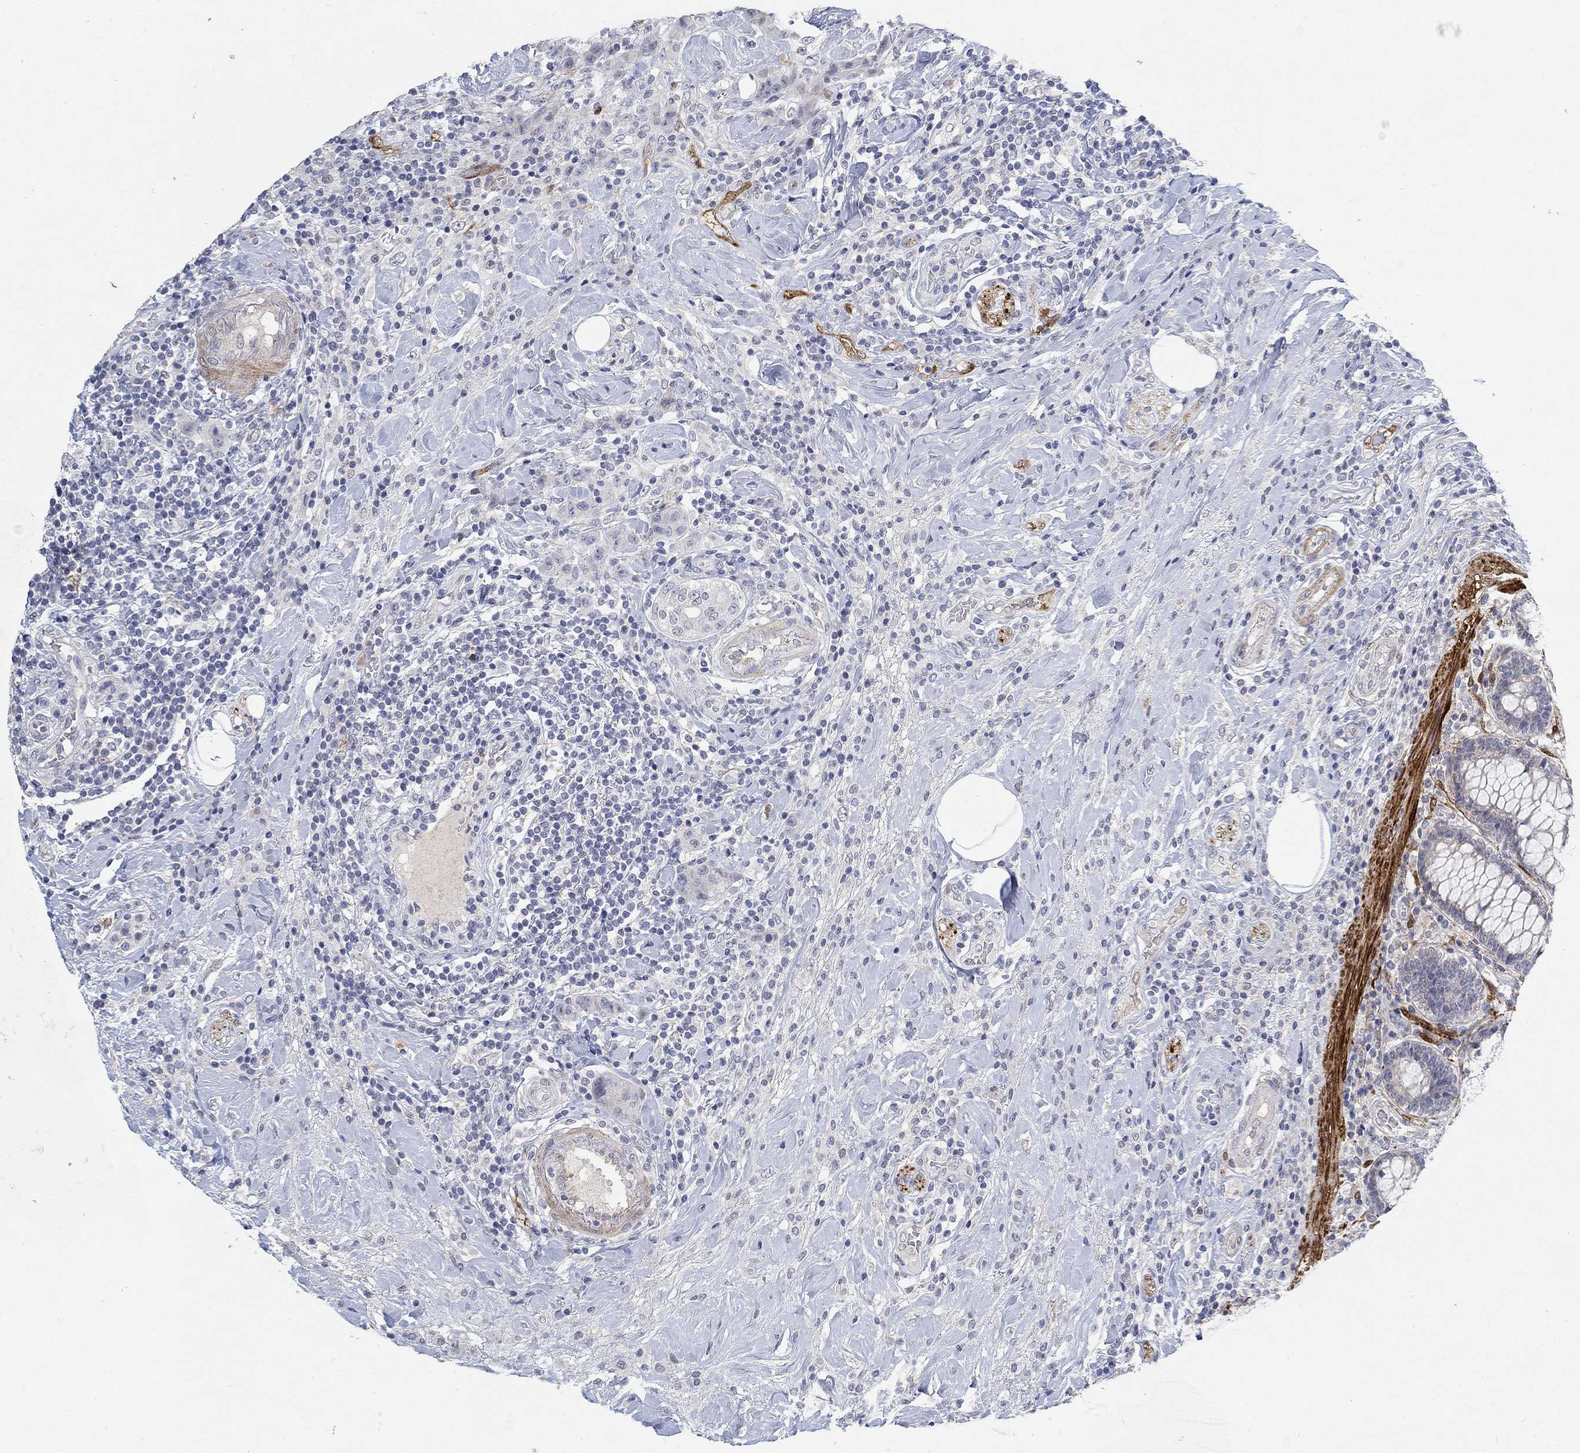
{"staining": {"intensity": "negative", "quantity": "none", "location": "none"}, "tissue": "colorectal cancer", "cell_type": "Tumor cells", "image_type": "cancer", "snomed": [{"axis": "morphology", "description": "Adenocarcinoma, NOS"}, {"axis": "topography", "description": "Colon"}], "caption": "IHC image of neoplastic tissue: colorectal adenocarcinoma stained with DAB (3,3'-diaminobenzidine) reveals no significant protein staining in tumor cells.", "gene": "VAT1L", "patient": {"sex": "female", "age": 69}}